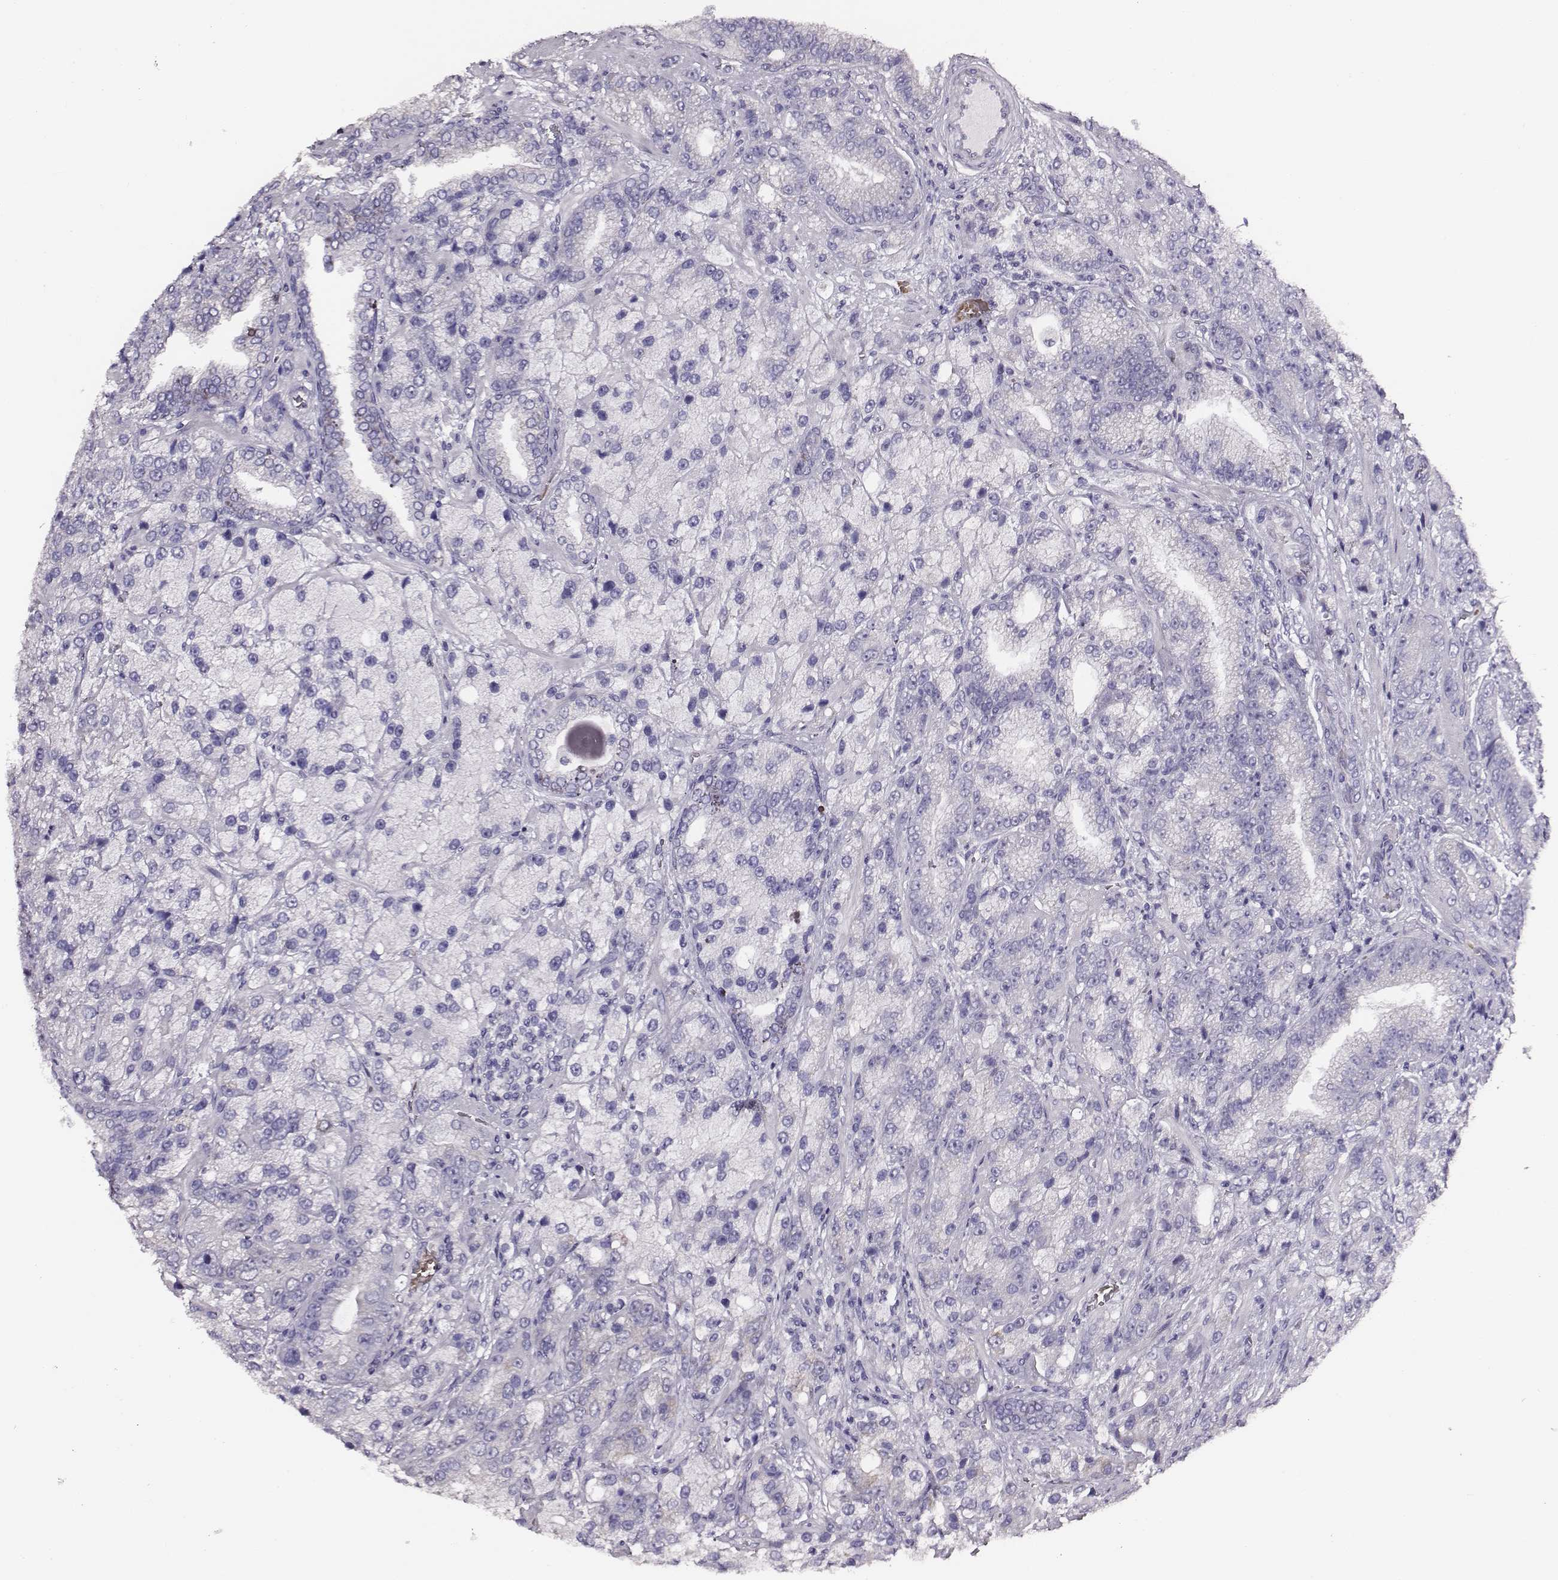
{"staining": {"intensity": "negative", "quantity": "none", "location": "none"}, "tissue": "prostate cancer", "cell_type": "Tumor cells", "image_type": "cancer", "snomed": [{"axis": "morphology", "description": "Adenocarcinoma, NOS"}, {"axis": "topography", "description": "Prostate"}], "caption": "DAB (3,3'-diaminobenzidine) immunohistochemical staining of human prostate cancer reveals no significant staining in tumor cells. (Stains: DAB immunohistochemistry with hematoxylin counter stain, Microscopy: brightfield microscopy at high magnification).", "gene": "AADAT", "patient": {"sex": "male", "age": 63}}